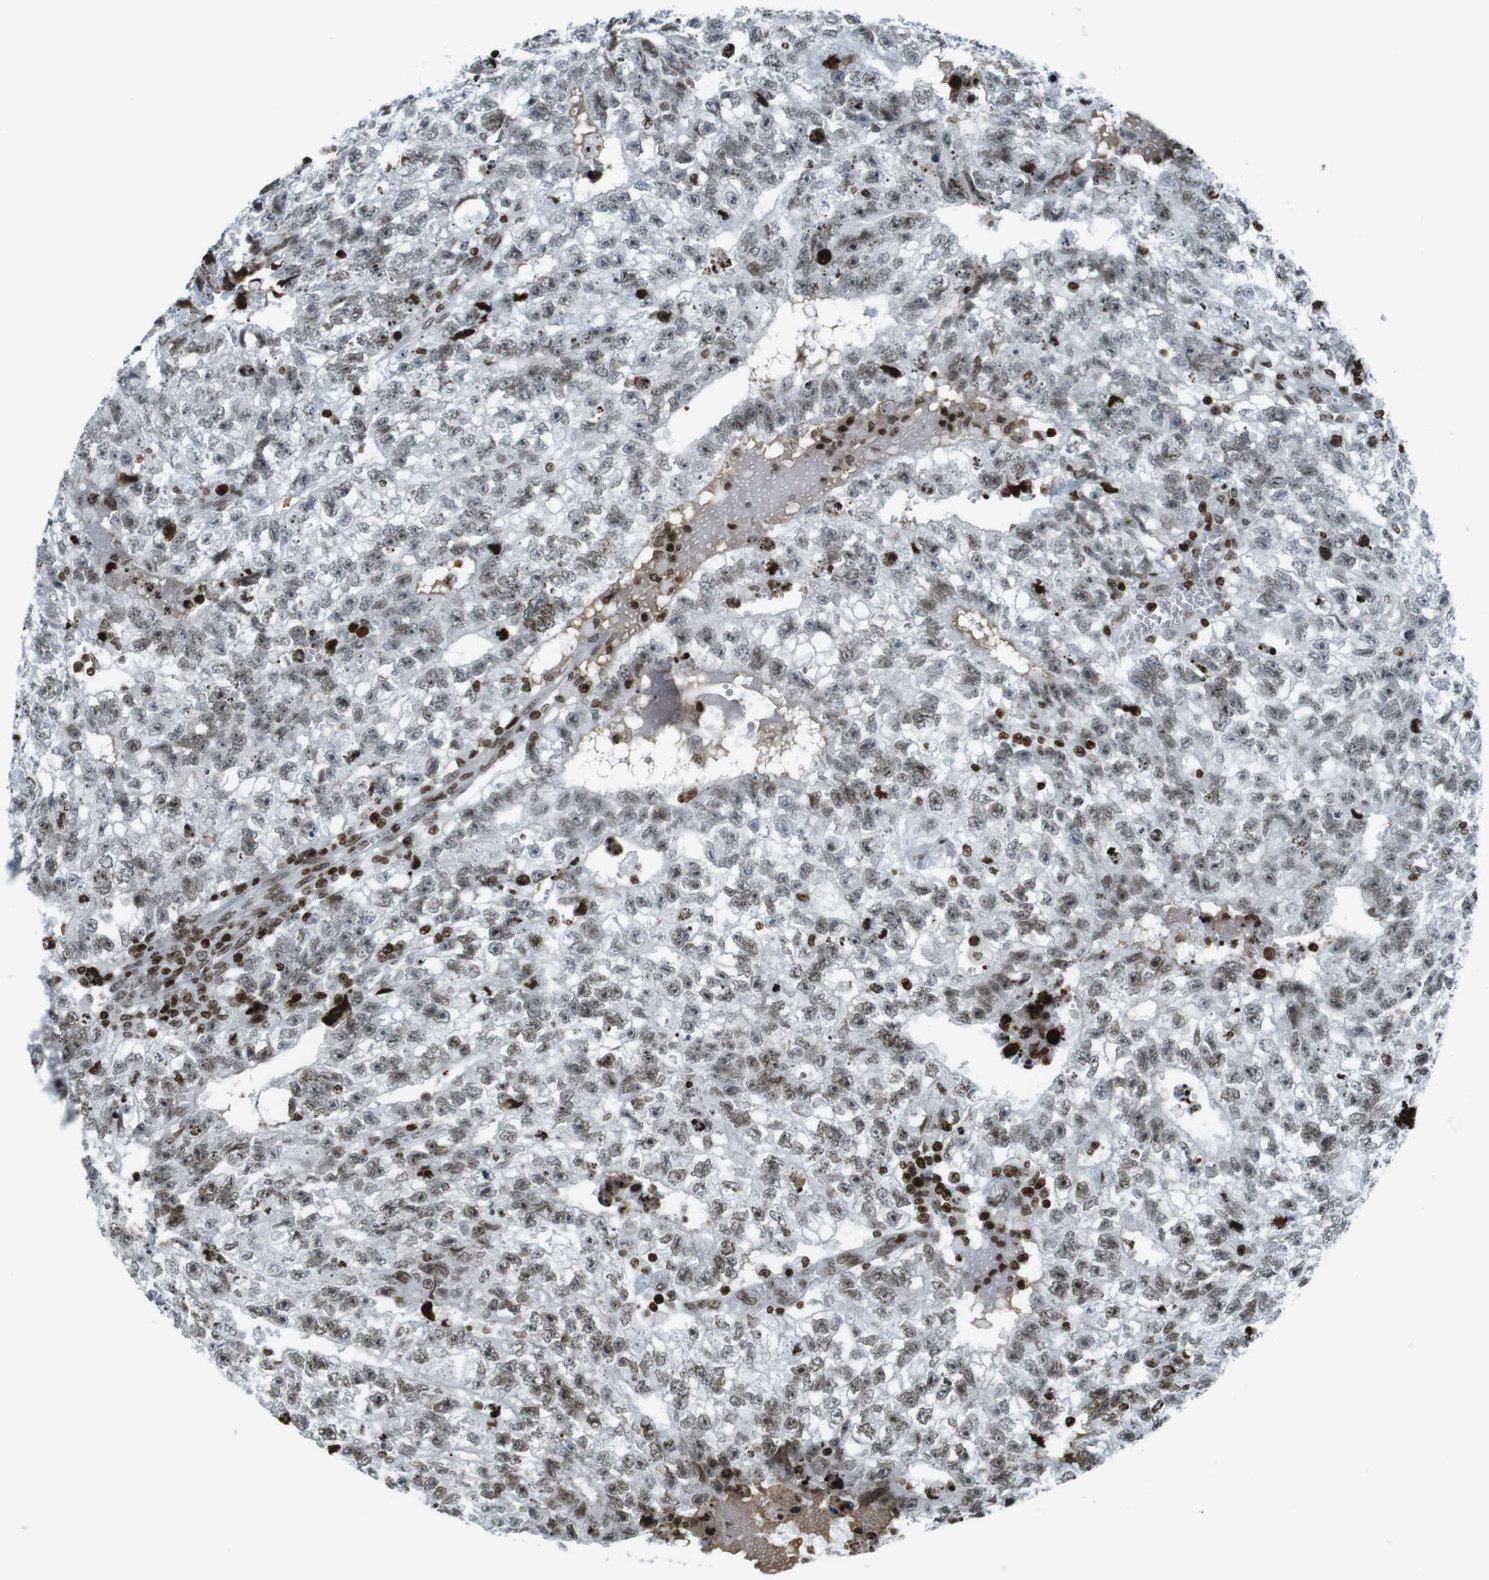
{"staining": {"intensity": "weak", "quantity": ">75%", "location": "nuclear"}, "tissue": "testis cancer", "cell_type": "Tumor cells", "image_type": "cancer", "snomed": [{"axis": "morphology", "description": "Seminoma, NOS"}, {"axis": "morphology", "description": "Carcinoma, Embryonal, NOS"}, {"axis": "topography", "description": "Testis"}], "caption": "DAB immunohistochemical staining of testis cancer displays weak nuclear protein positivity in approximately >75% of tumor cells.", "gene": "H2AC8", "patient": {"sex": "male", "age": 38}}